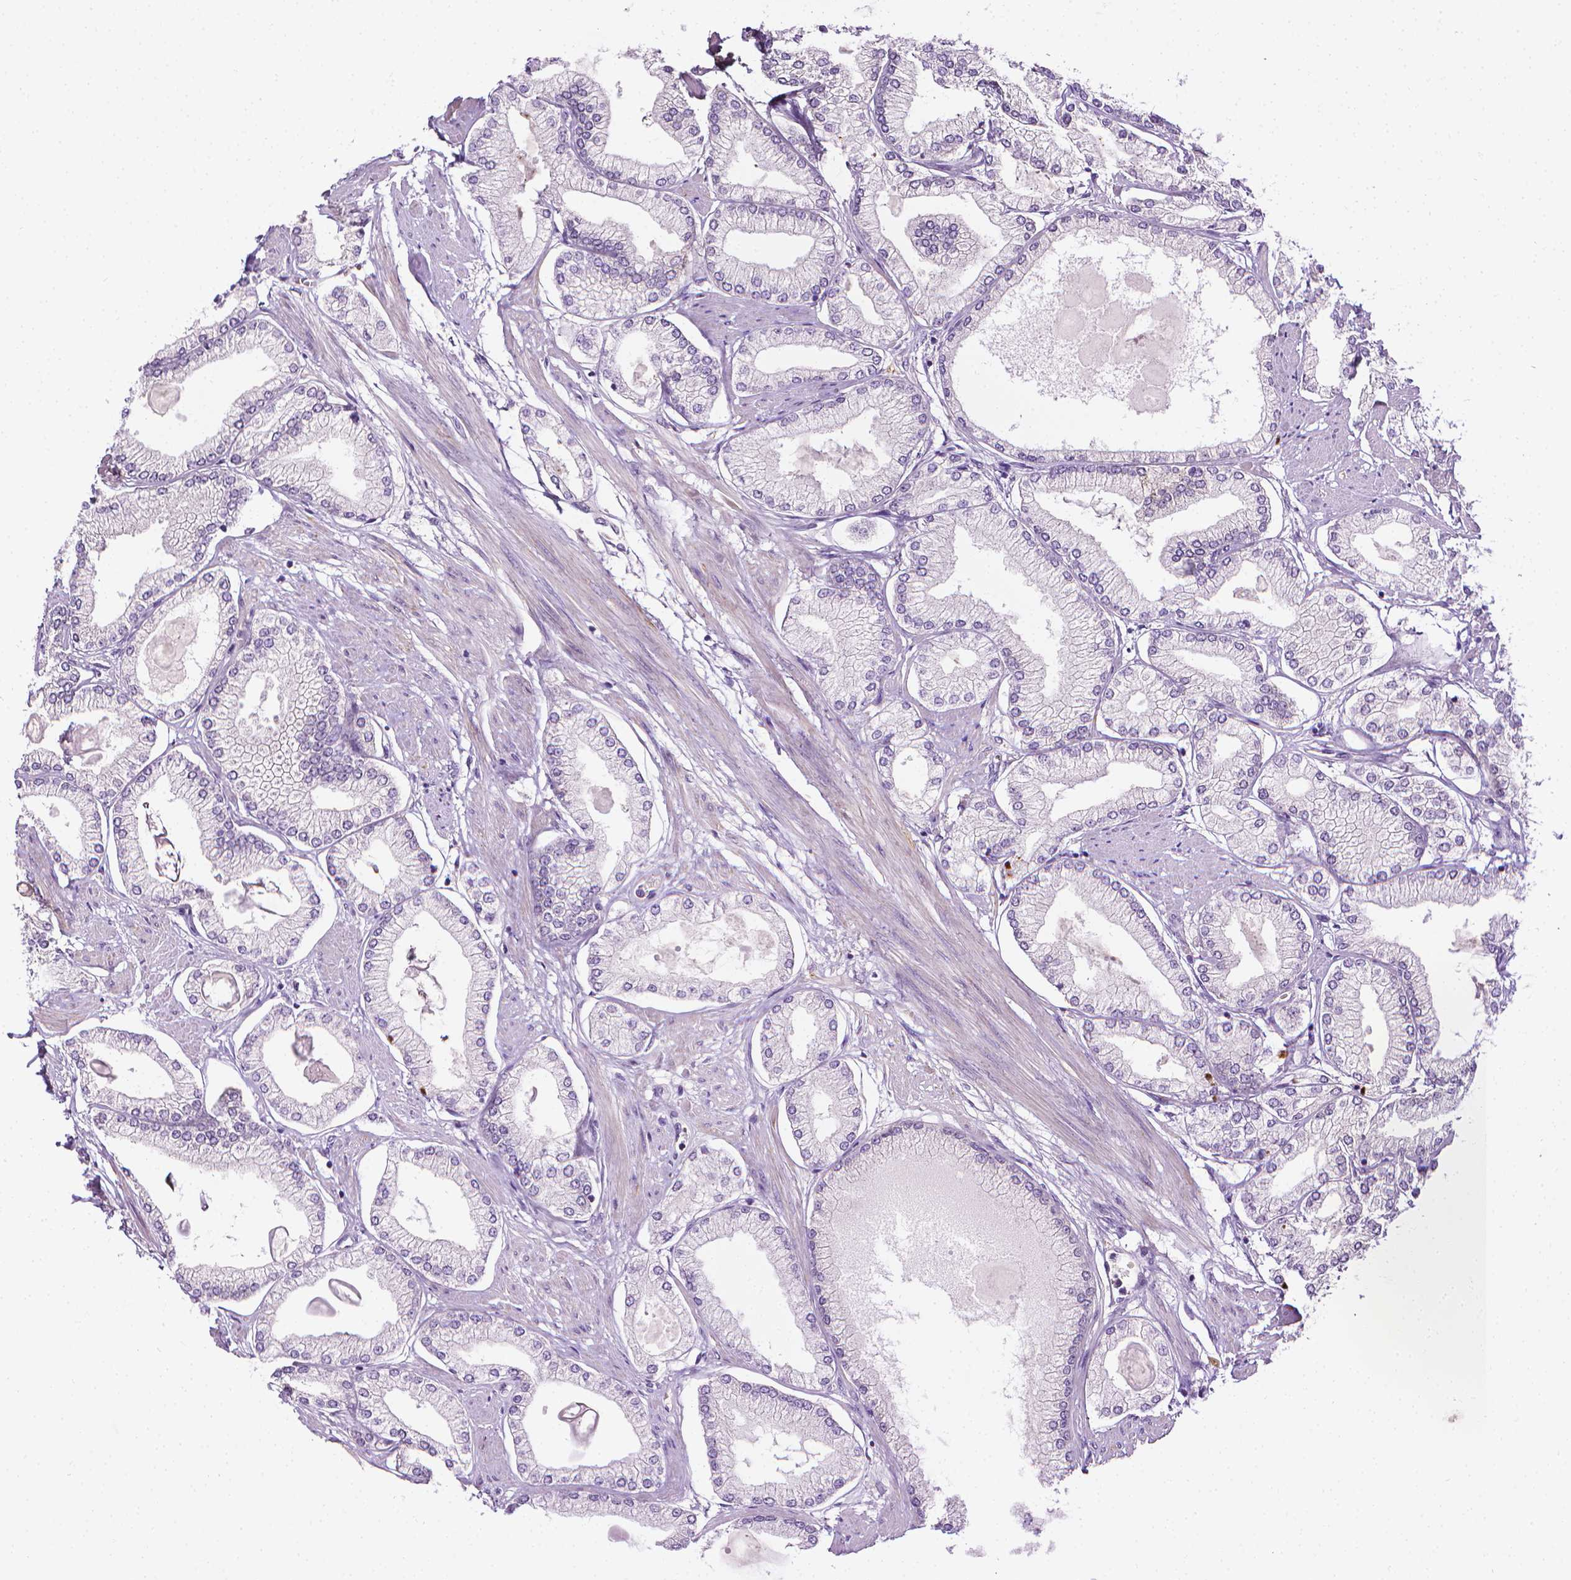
{"staining": {"intensity": "negative", "quantity": "none", "location": "none"}, "tissue": "prostate cancer", "cell_type": "Tumor cells", "image_type": "cancer", "snomed": [{"axis": "morphology", "description": "Adenocarcinoma, High grade"}, {"axis": "topography", "description": "Prostate"}], "caption": "This is an immunohistochemistry (IHC) histopathology image of adenocarcinoma (high-grade) (prostate). There is no positivity in tumor cells.", "gene": "MCOLN3", "patient": {"sex": "male", "age": 68}}